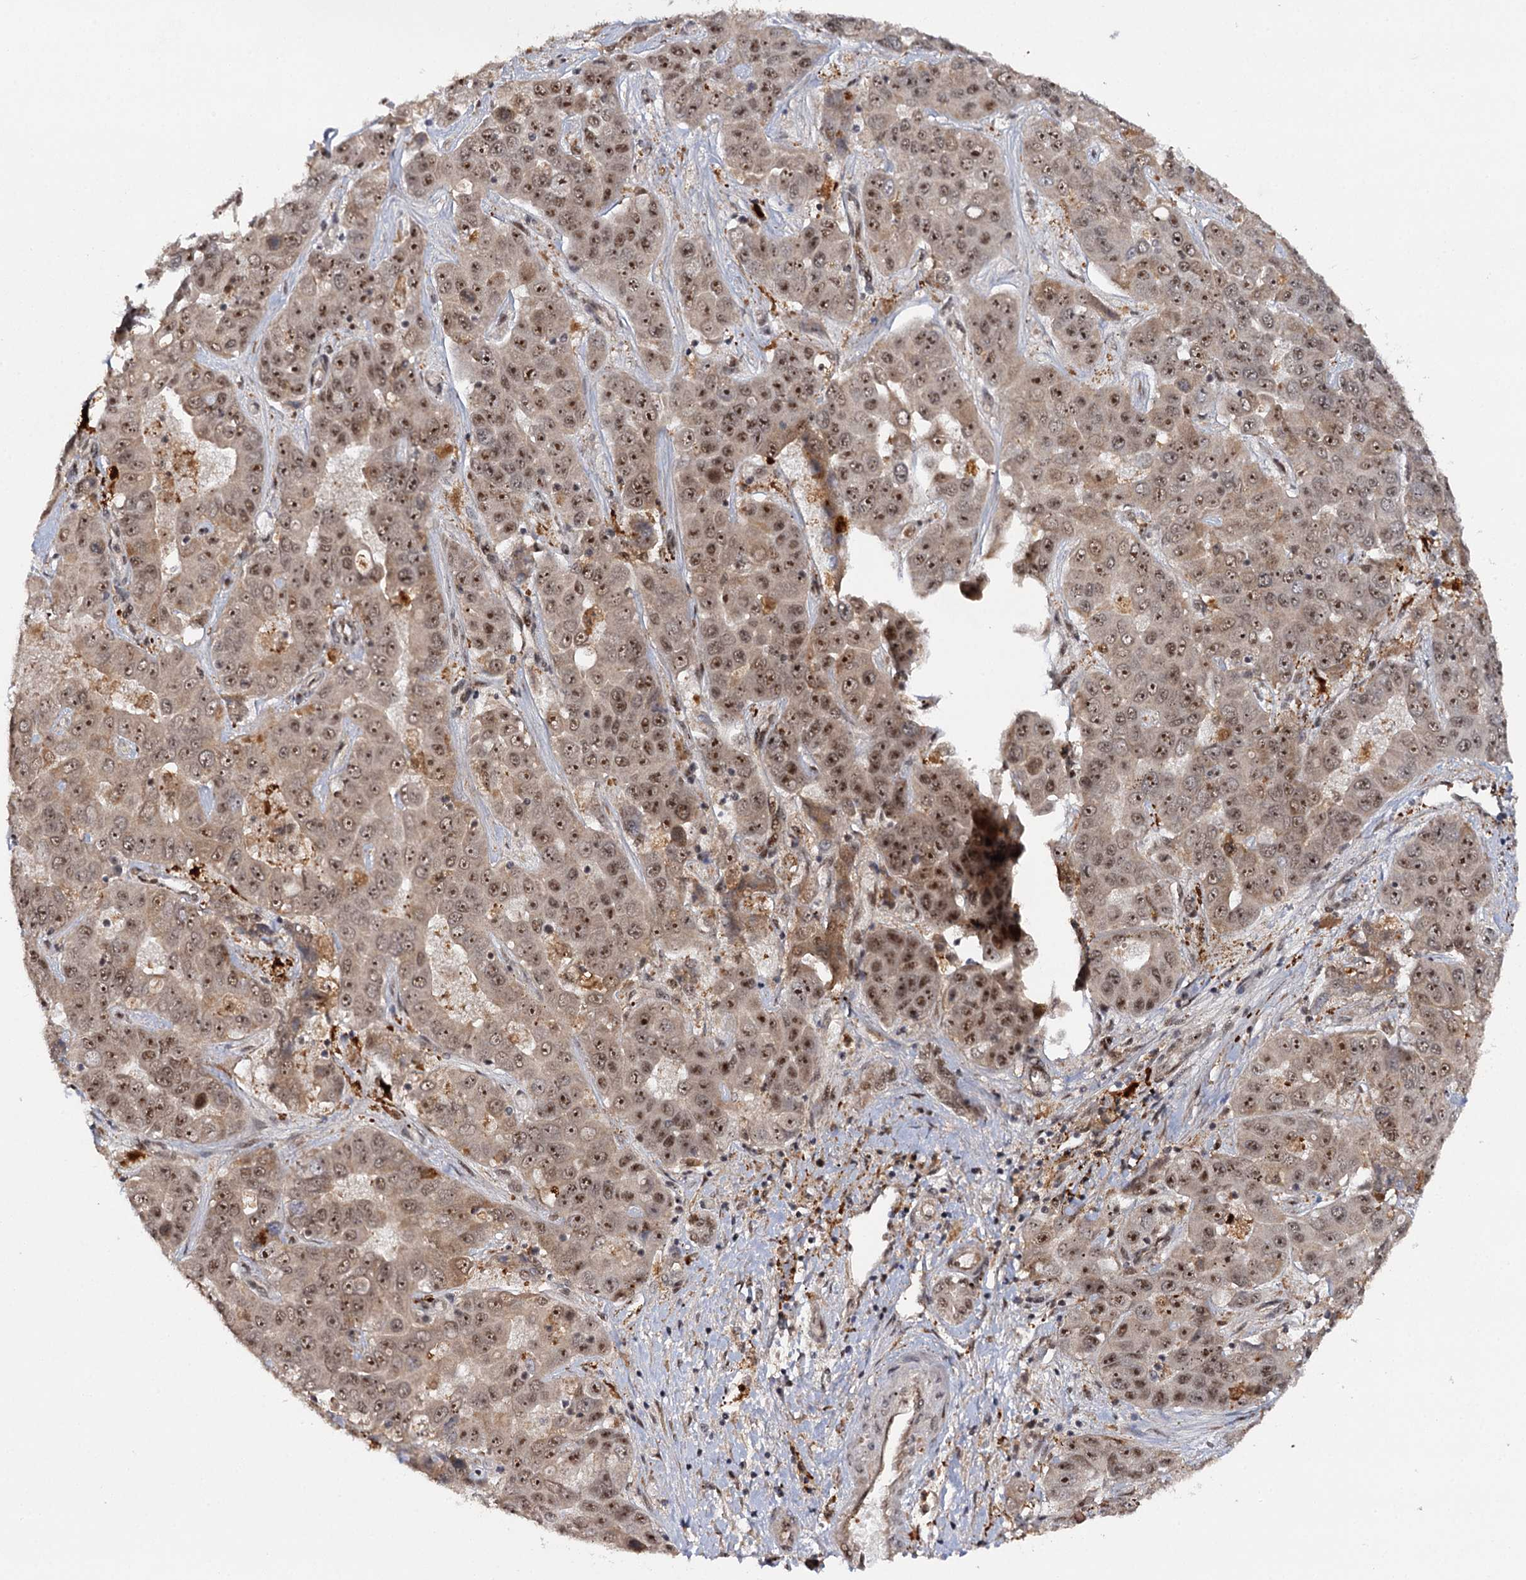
{"staining": {"intensity": "moderate", "quantity": ">75%", "location": "nuclear"}, "tissue": "liver cancer", "cell_type": "Tumor cells", "image_type": "cancer", "snomed": [{"axis": "morphology", "description": "Cholangiocarcinoma"}, {"axis": "topography", "description": "Liver"}], "caption": "A histopathology image of human liver cancer stained for a protein reveals moderate nuclear brown staining in tumor cells.", "gene": "BUD13", "patient": {"sex": "female", "age": 52}}